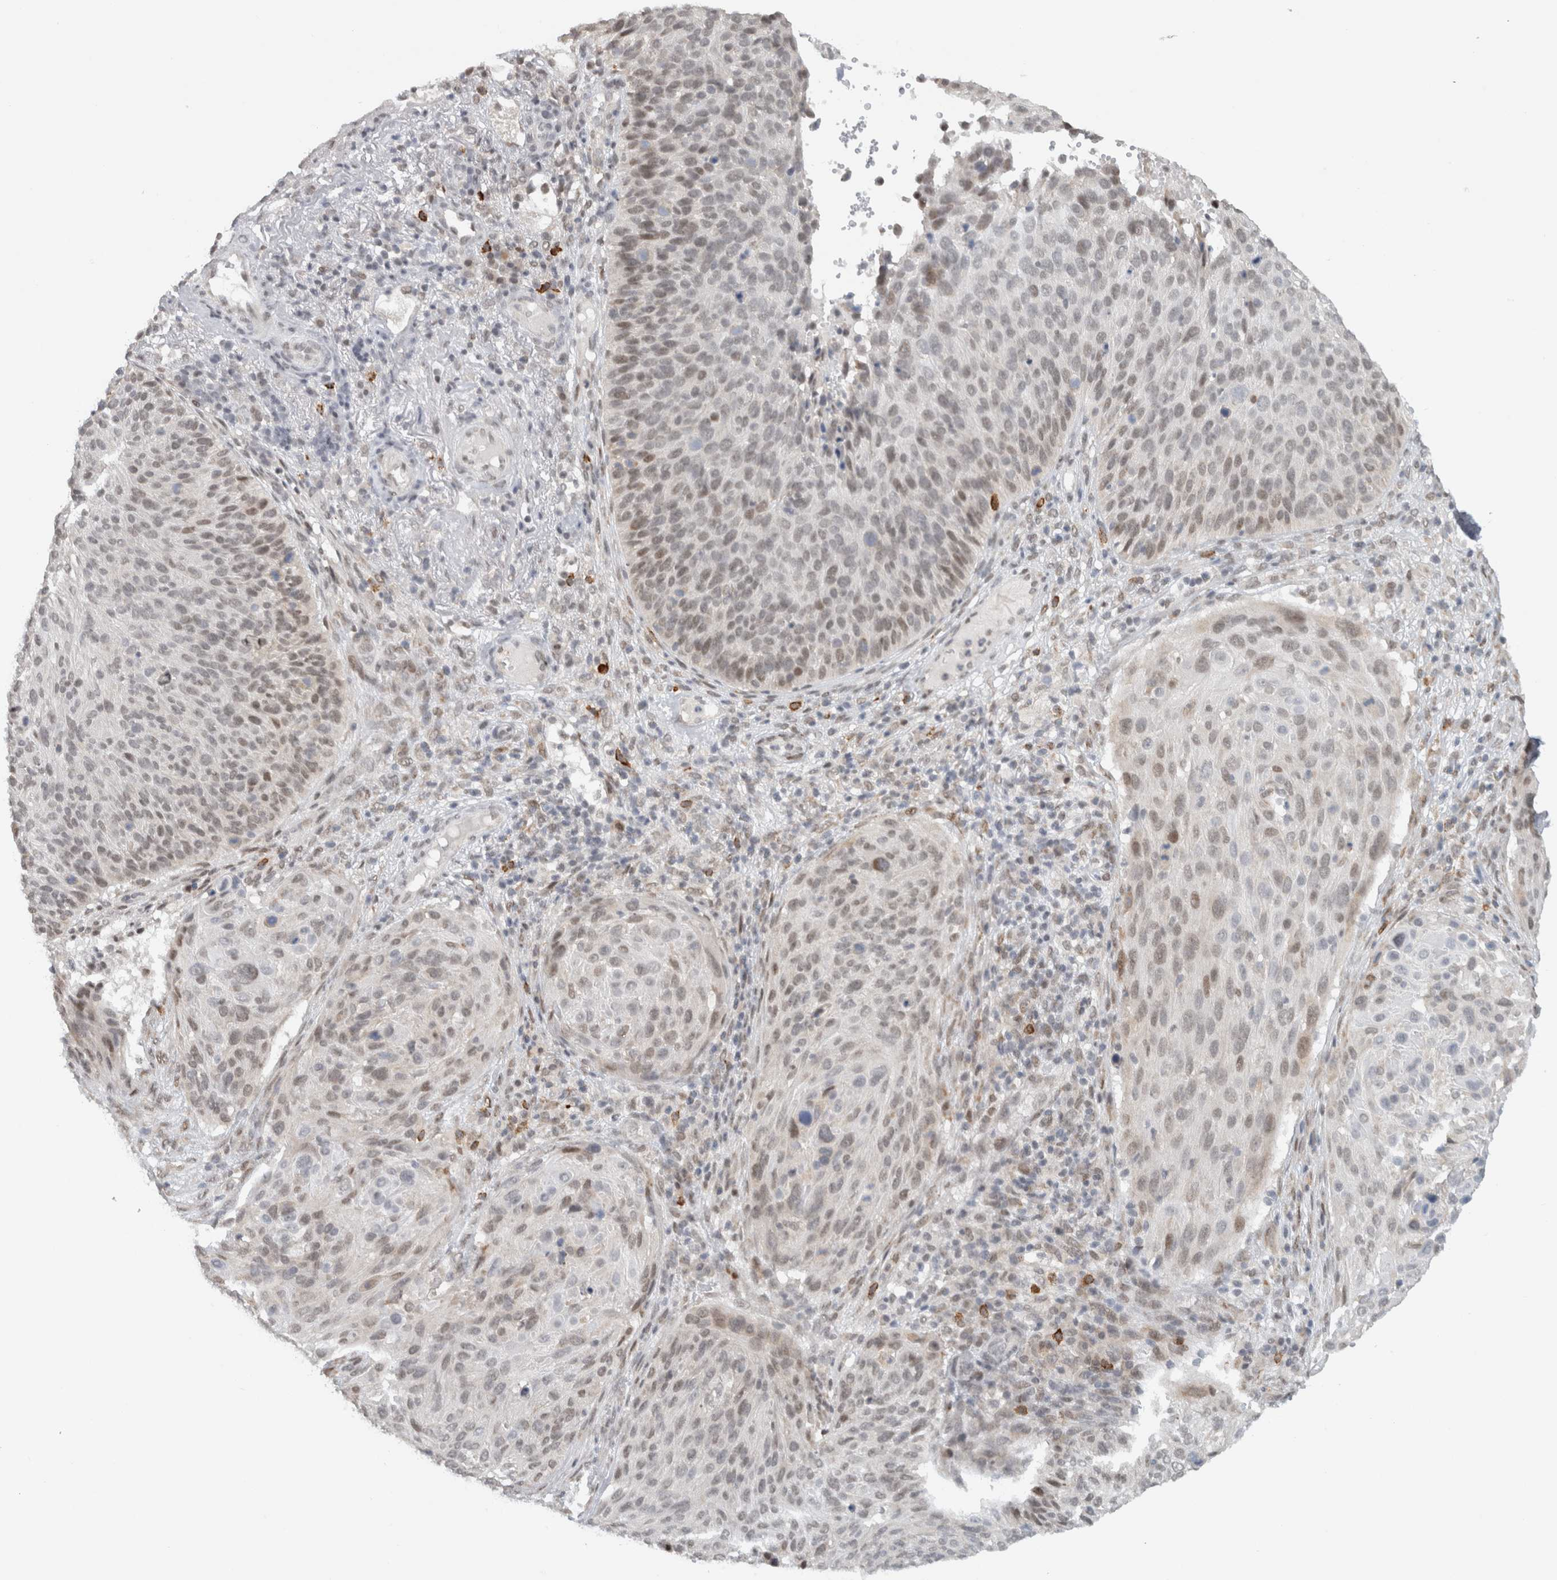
{"staining": {"intensity": "moderate", "quantity": "25%-75%", "location": "nuclear"}, "tissue": "cervical cancer", "cell_type": "Tumor cells", "image_type": "cancer", "snomed": [{"axis": "morphology", "description": "Squamous cell carcinoma, NOS"}, {"axis": "topography", "description": "Cervix"}], "caption": "There is medium levels of moderate nuclear expression in tumor cells of cervical cancer (squamous cell carcinoma), as demonstrated by immunohistochemical staining (brown color).", "gene": "HNRNPR", "patient": {"sex": "female", "age": 74}}